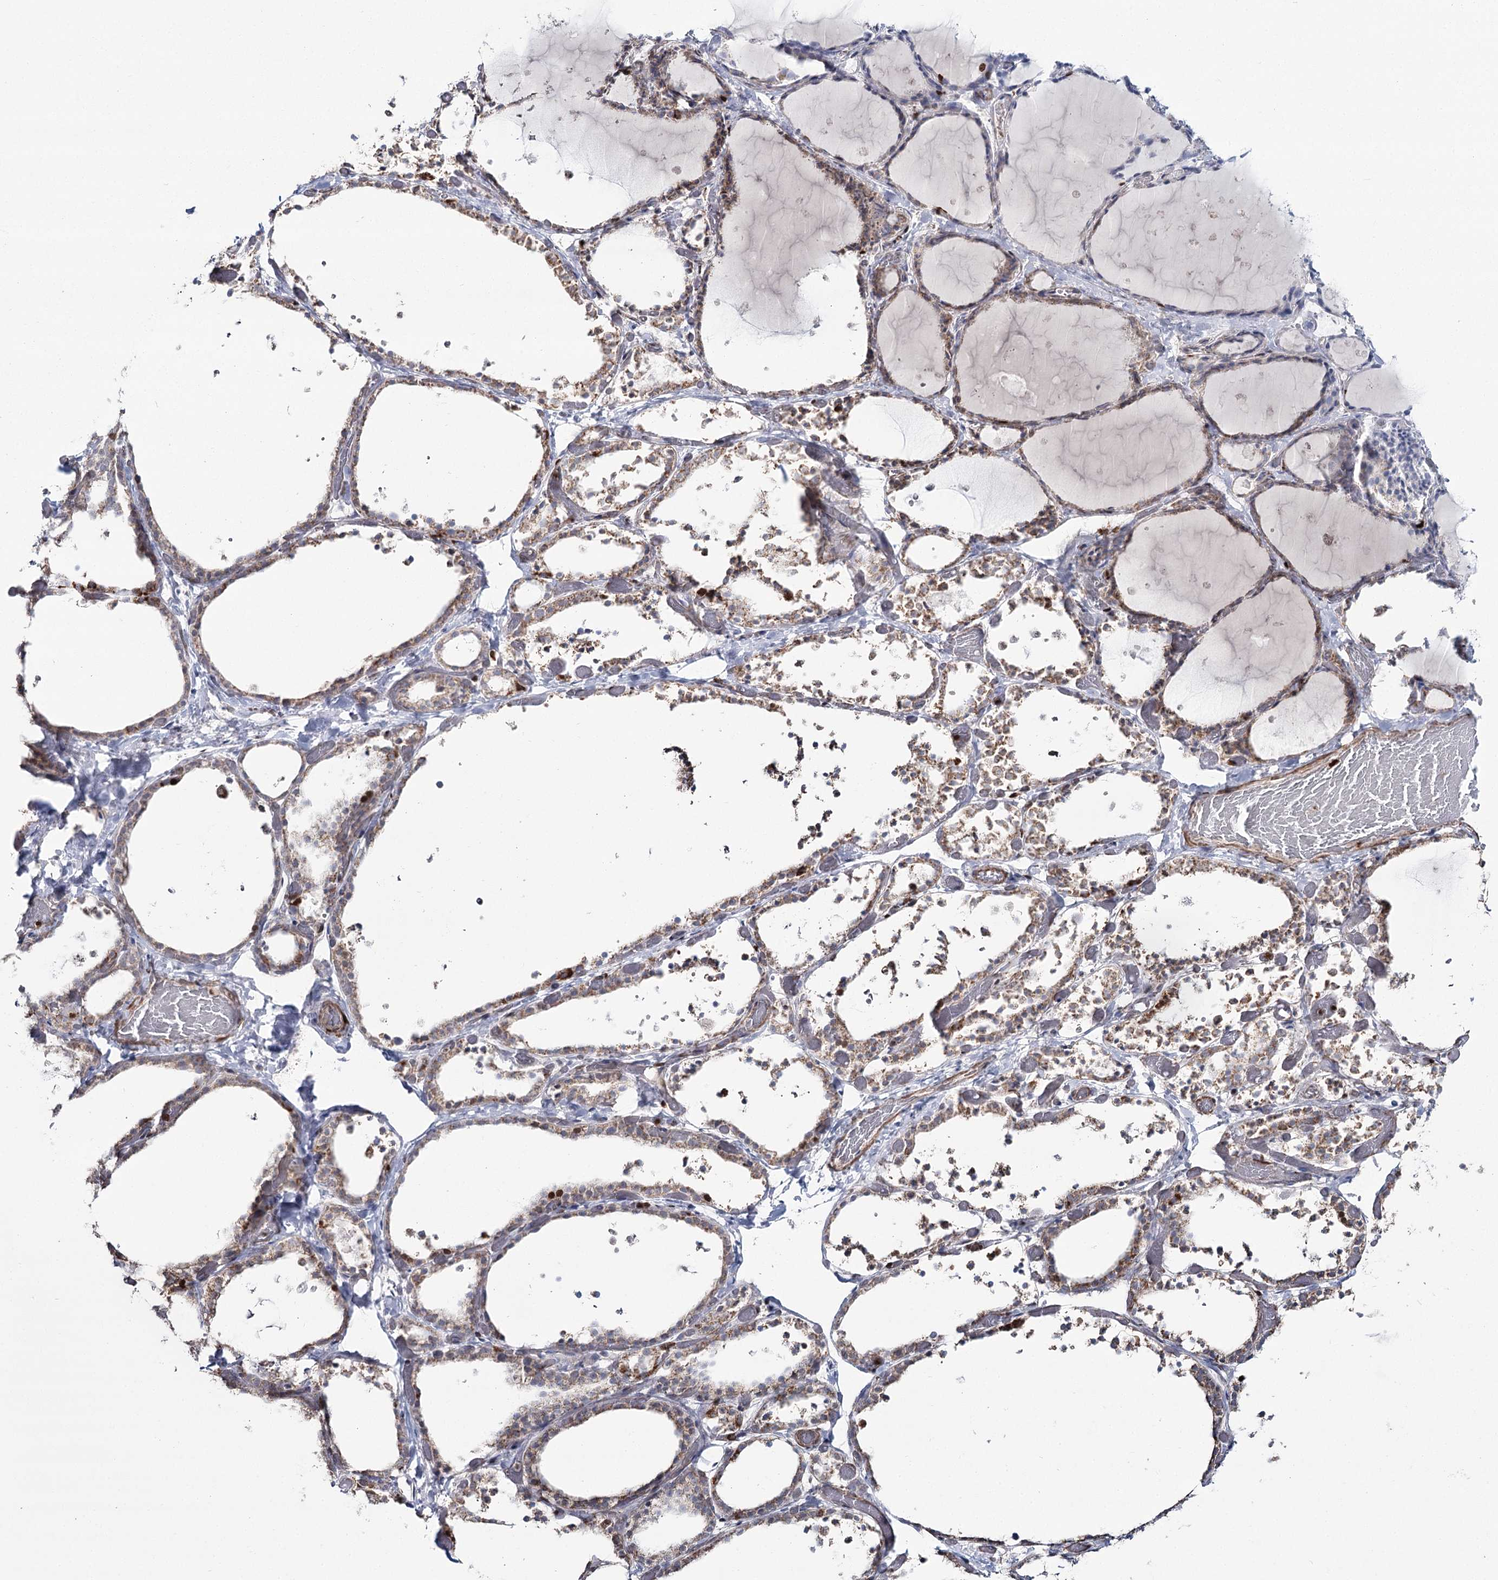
{"staining": {"intensity": "moderate", "quantity": ">75%", "location": "cytoplasmic/membranous"}, "tissue": "thyroid gland", "cell_type": "Glandular cells", "image_type": "normal", "snomed": [{"axis": "morphology", "description": "Normal tissue, NOS"}, {"axis": "topography", "description": "Thyroid gland"}], "caption": "High-power microscopy captured an IHC histopathology image of benign thyroid gland, revealing moderate cytoplasmic/membranous positivity in about >75% of glandular cells.", "gene": "PDHX", "patient": {"sex": "female", "age": 44}}